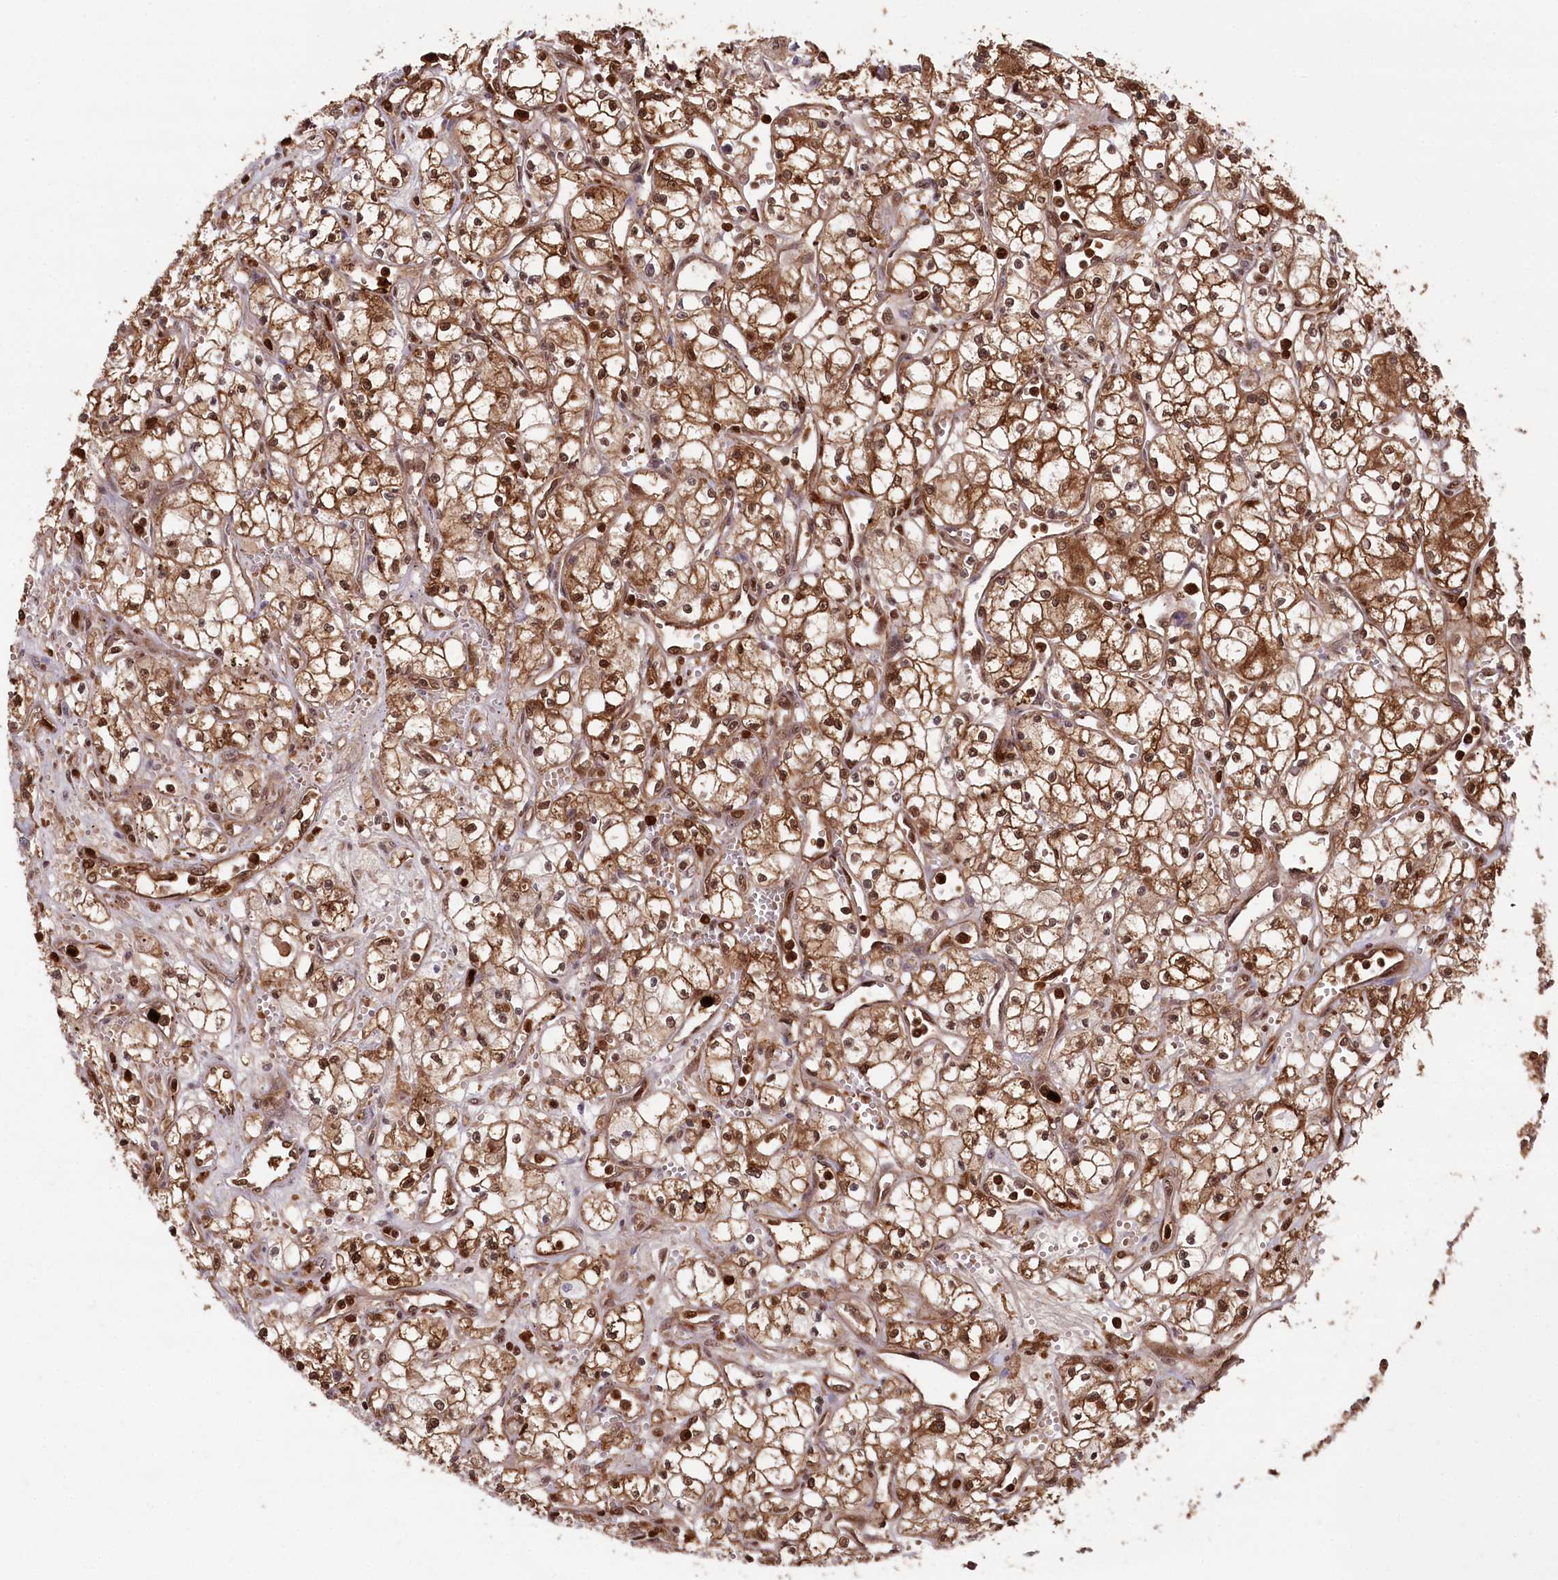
{"staining": {"intensity": "moderate", "quantity": ">75%", "location": "cytoplasmic/membranous,nuclear"}, "tissue": "renal cancer", "cell_type": "Tumor cells", "image_type": "cancer", "snomed": [{"axis": "morphology", "description": "Adenocarcinoma, NOS"}, {"axis": "topography", "description": "Kidney"}], "caption": "Adenocarcinoma (renal) was stained to show a protein in brown. There is medium levels of moderate cytoplasmic/membranous and nuclear positivity in approximately >75% of tumor cells.", "gene": "LSG1", "patient": {"sex": "male", "age": 59}}